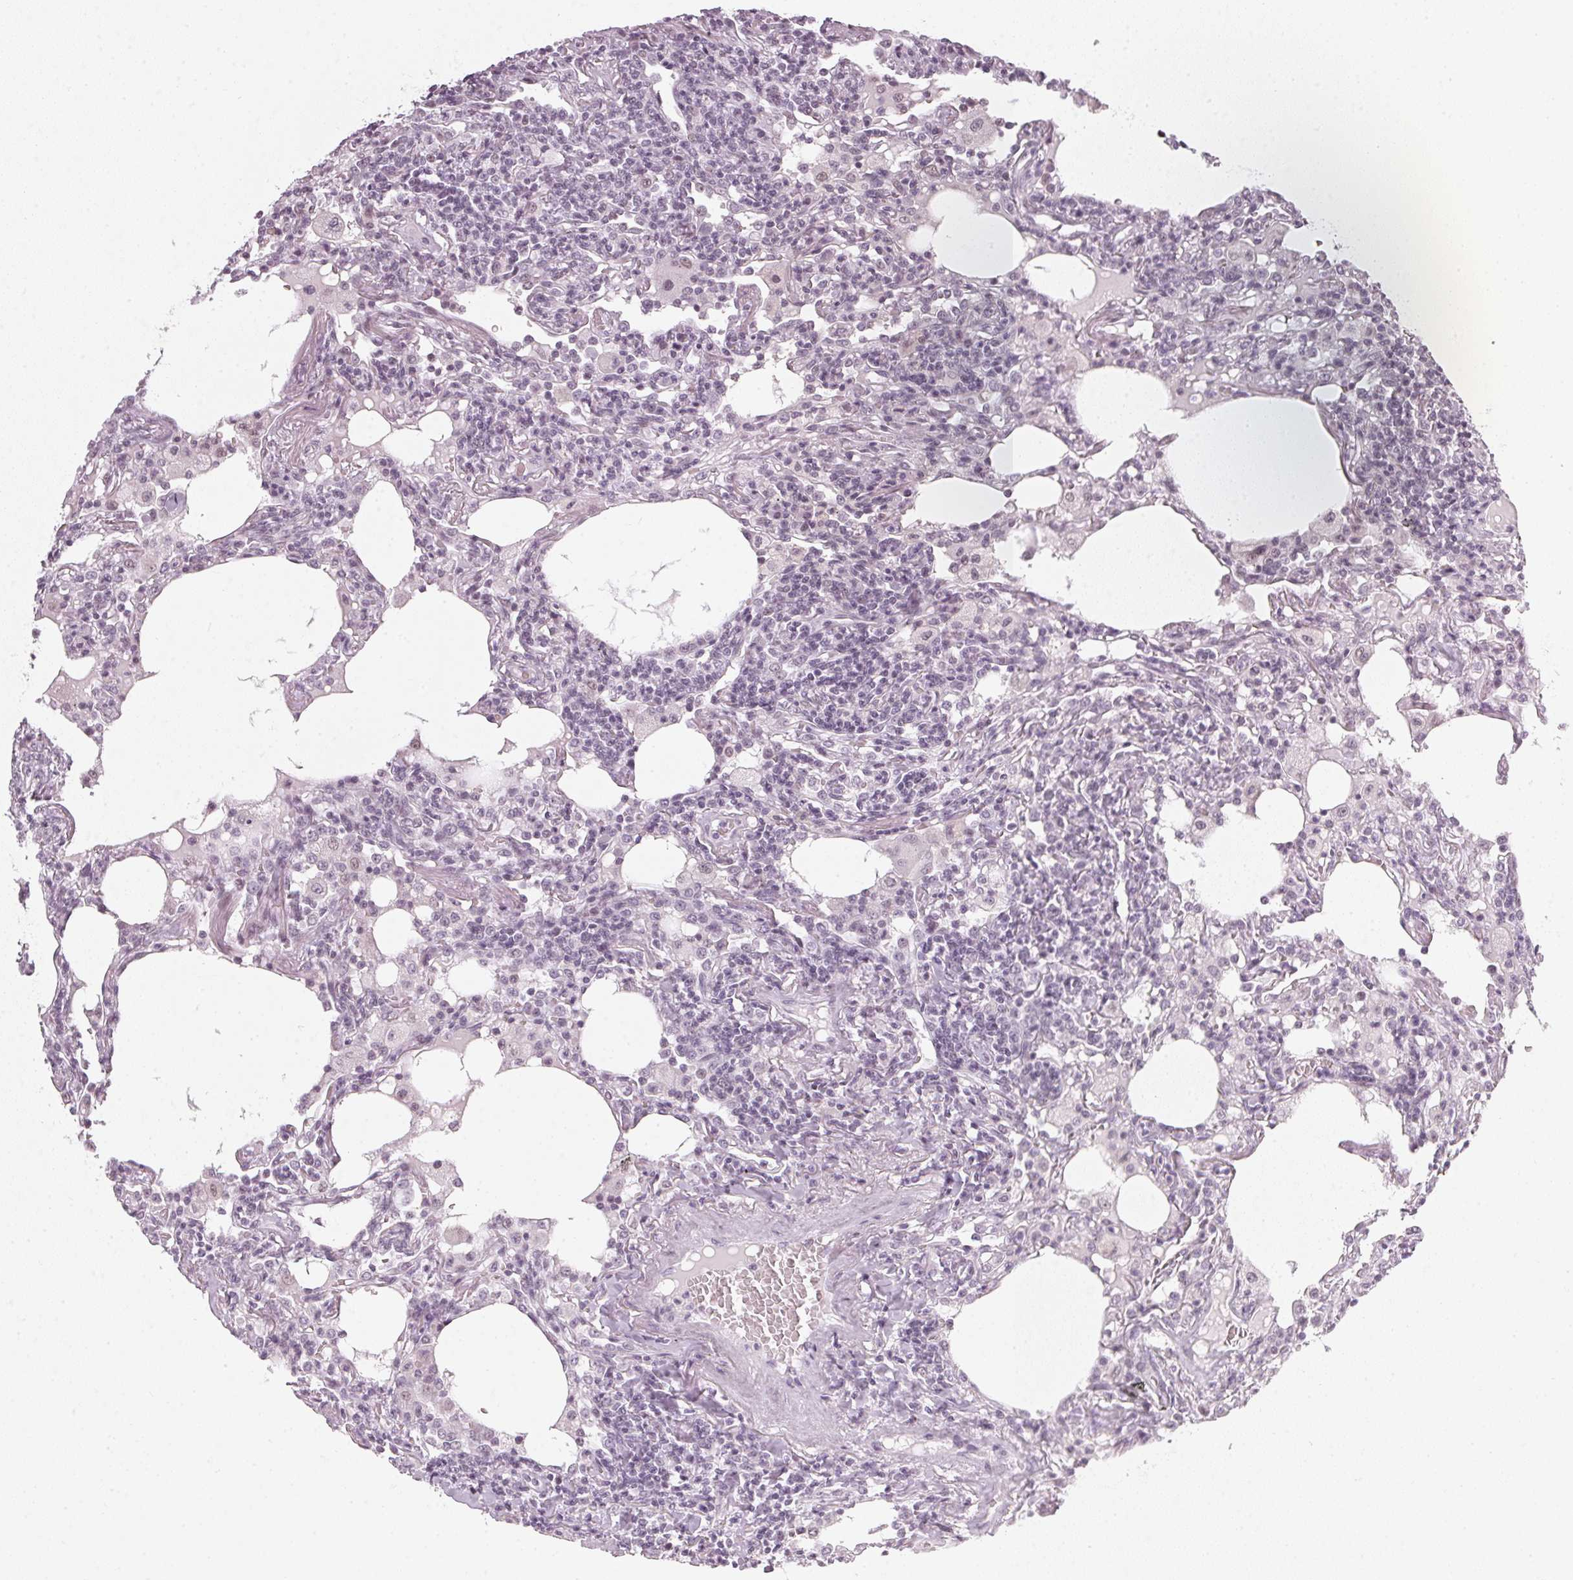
{"staining": {"intensity": "negative", "quantity": "none", "location": "none"}, "tissue": "lymphoma", "cell_type": "Tumor cells", "image_type": "cancer", "snomed": [{"axis": "morphology", "description": "Malignant lymphoma, non-Hodgkin's type, Low grade"}, {"axis": "topography", "description": "Lung"}], "caption": "Immunohistochemical staining of human malignant lymphoma, non-Hodgkin's type (low-grade) exhibits no significant staining in tumor cells.", "gene": "DNAJC6", "patient": {"sex": "female", "age": 71}}